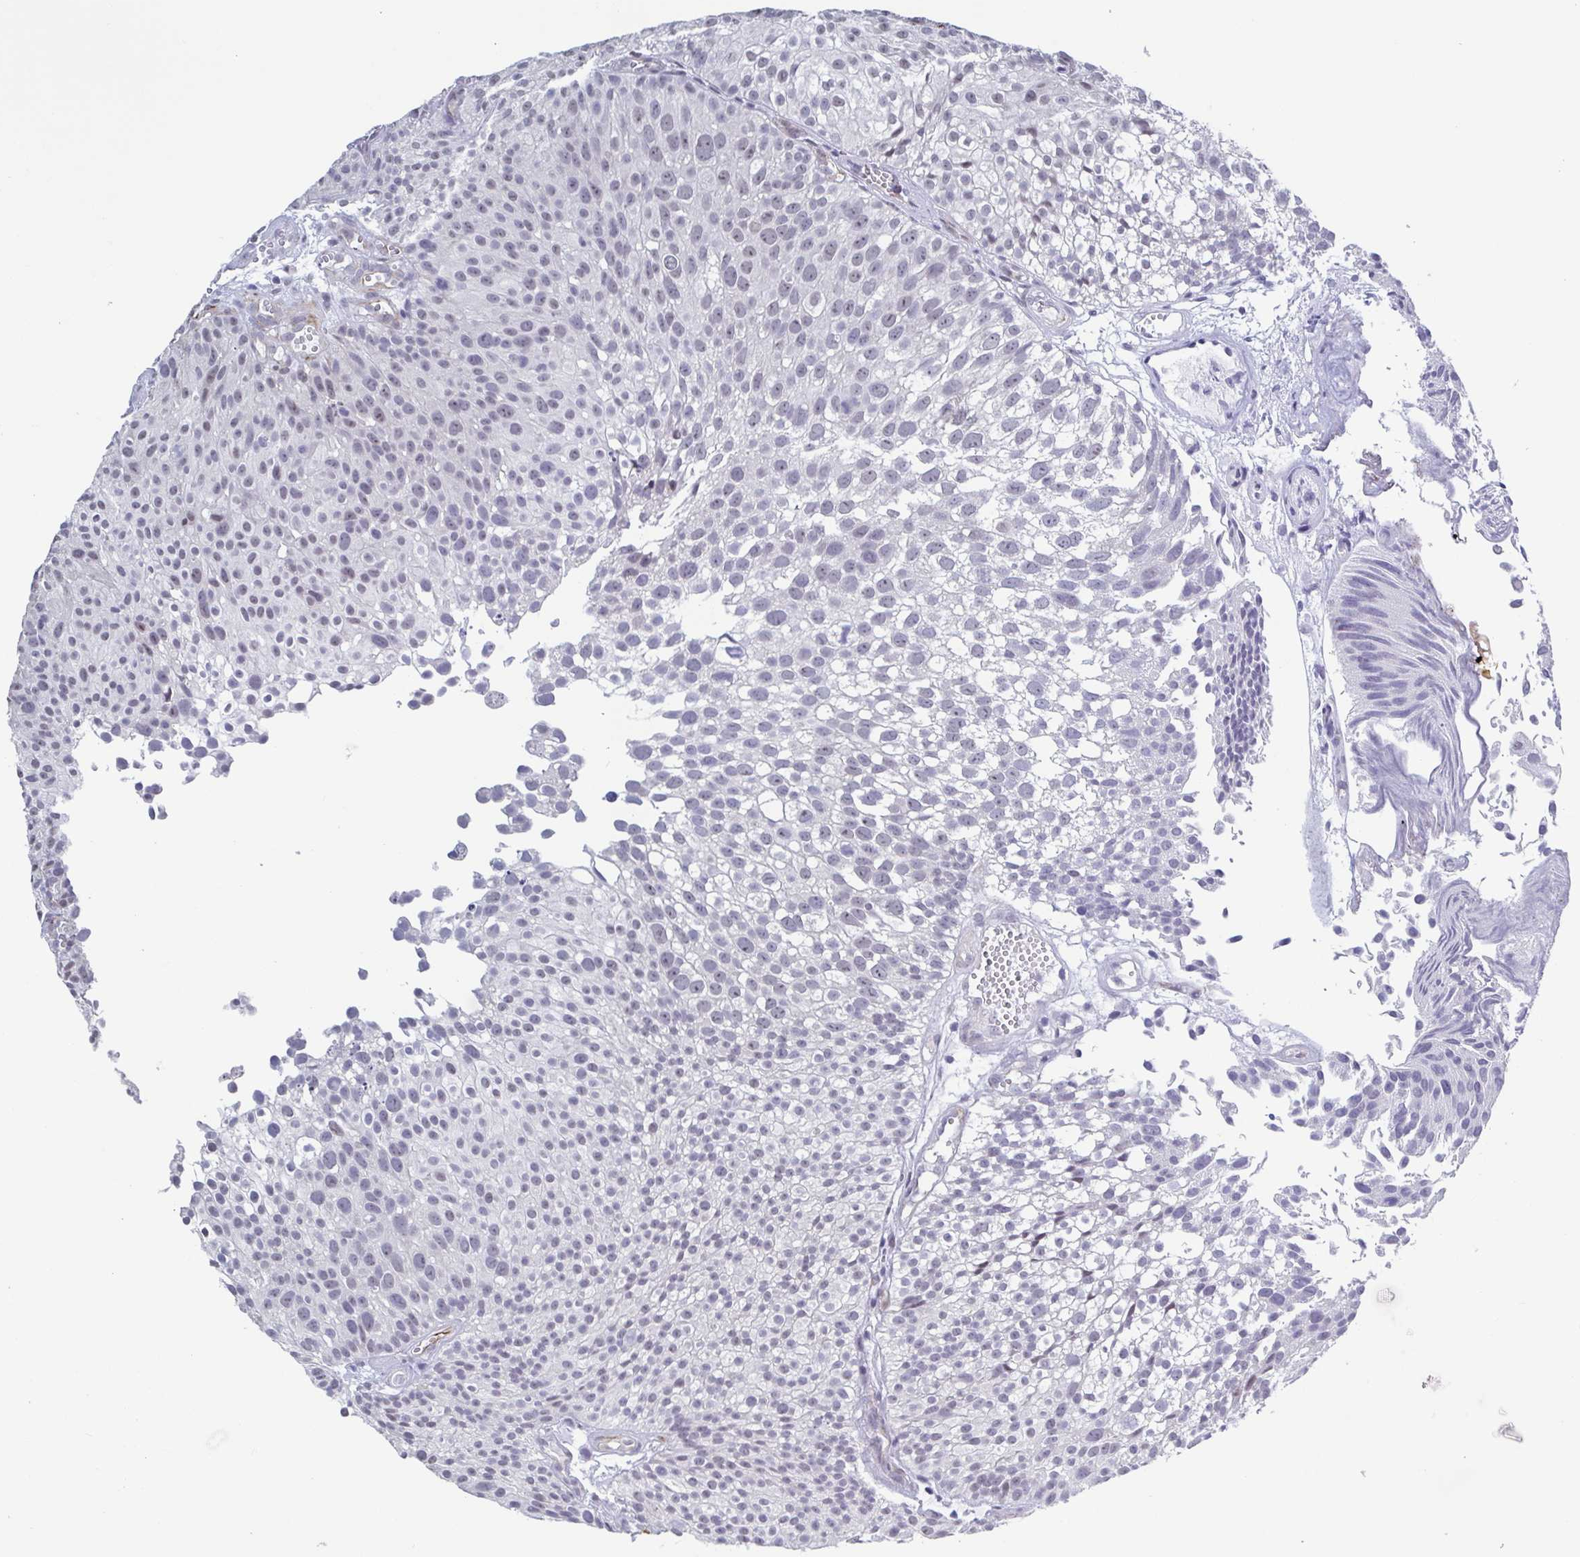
{"staining": {"intensity": "negative", "quantity": "none", "location": "none"}, "tissue": "urothelial cancer", "cell_type": "Tumor cells", "image_type": "cancer", "snomed": [{"axis": "morphology", "description": "Urothelial carcinoma, Low grade"}, {"axis": "topography", "description": "Urinary bladder"}], "caption": "Immunohistochemical staining of human urothelial carcinoma (low-grade) exhibits no significant positivity in tumor cells. (DAB immunohistochemistry (IHC), high magnification).", "gene": "TMEM92", "patient": {"sex": "male", "age": 70}}